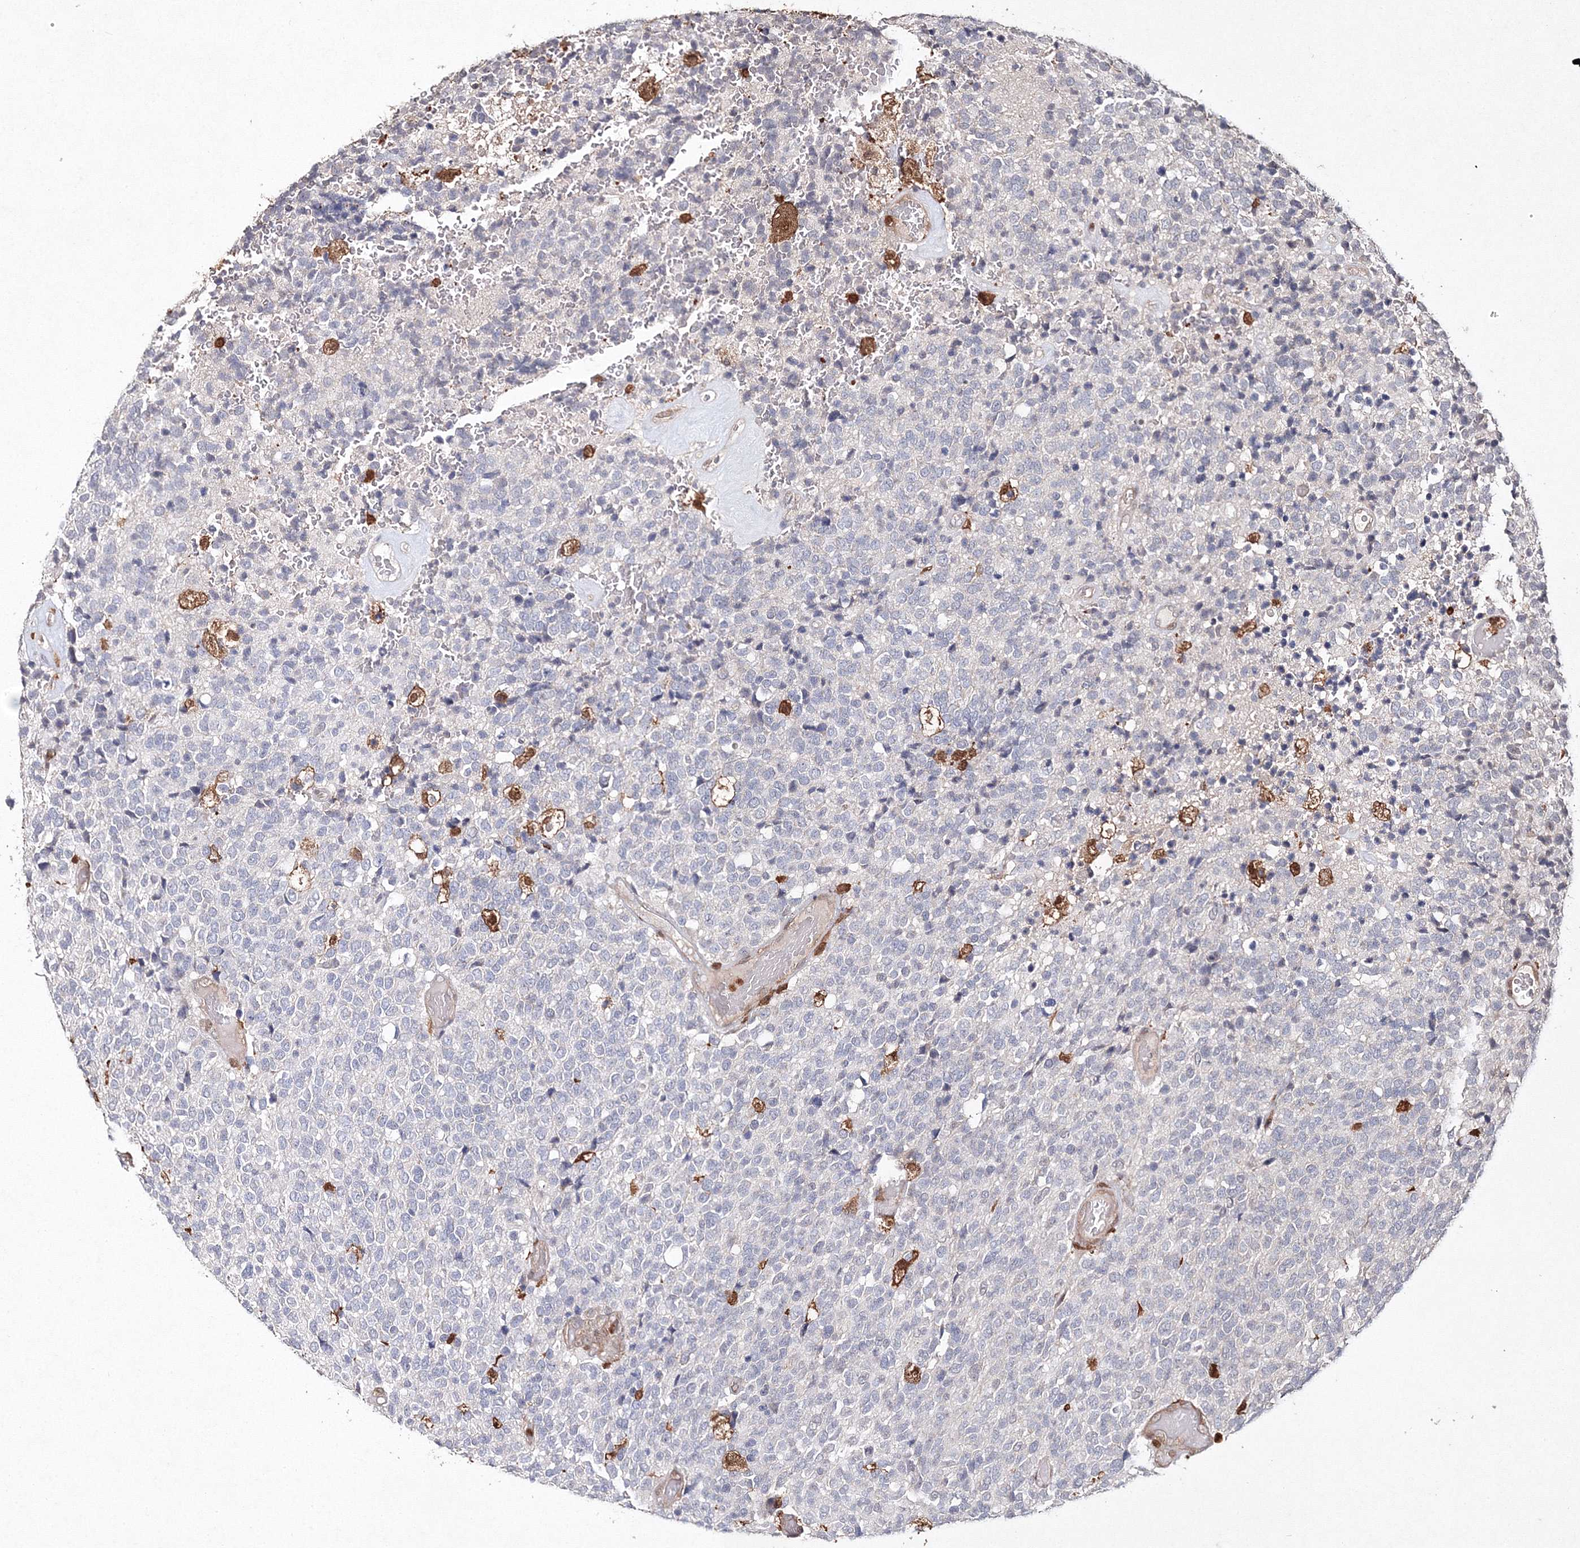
{"staining": {"intensity": "negative", "quantity": "none", "location": "none"}, "tissue": "glioma", "cell_type": "Tumor cells", "image_type": "cancer", "snomed": [{"axis": "morphology", "description": "Glioma, malignant, High grade"}, {"axis": "topography", "description": "pancreas cauda"}], "caption": "DAB immunohistochemical staining of human glioma reveals no significant staining in tumor cells.", "gene": "S100A11", "patient": {"sex": "male", "age": 60}}